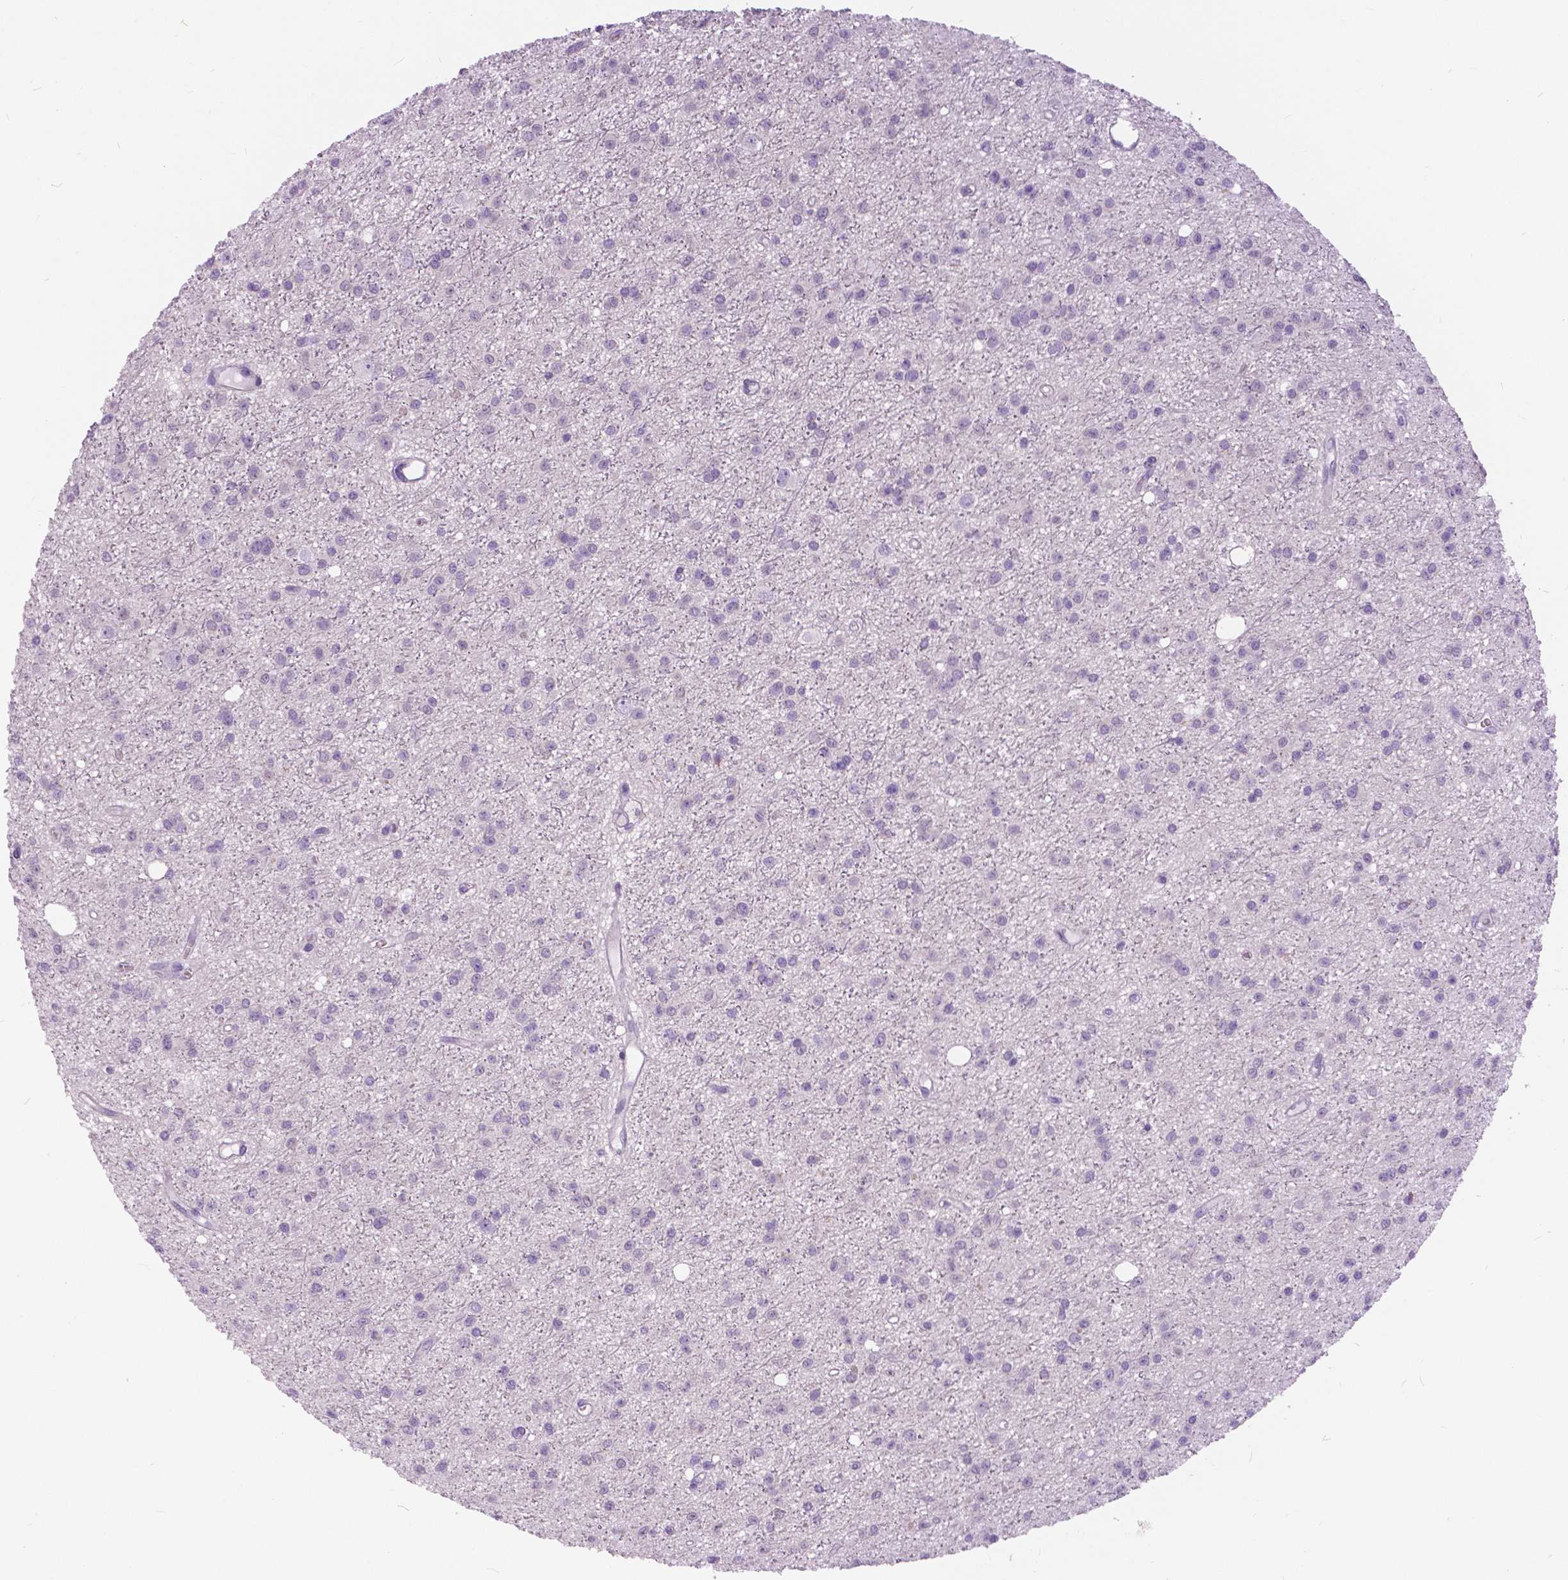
{"staining": {"intensity": "negative", "quantity": "none", "location": "none"}, "tissue": "glioma", "cell_type": "Tumor cells", "image_type": "cancer", "snomed": [{"axis": "morphology", "description": "Glioma, malignant, Low grade"}, {"axis": "topography", "description": "Brain"}], "caption": "Malignant low-grade glioma was stained to show a protein in brown. There is no significant staining in tumor cells.", "gene": "TP53TG5", "patient": {"sex": "male", "age": 27}}